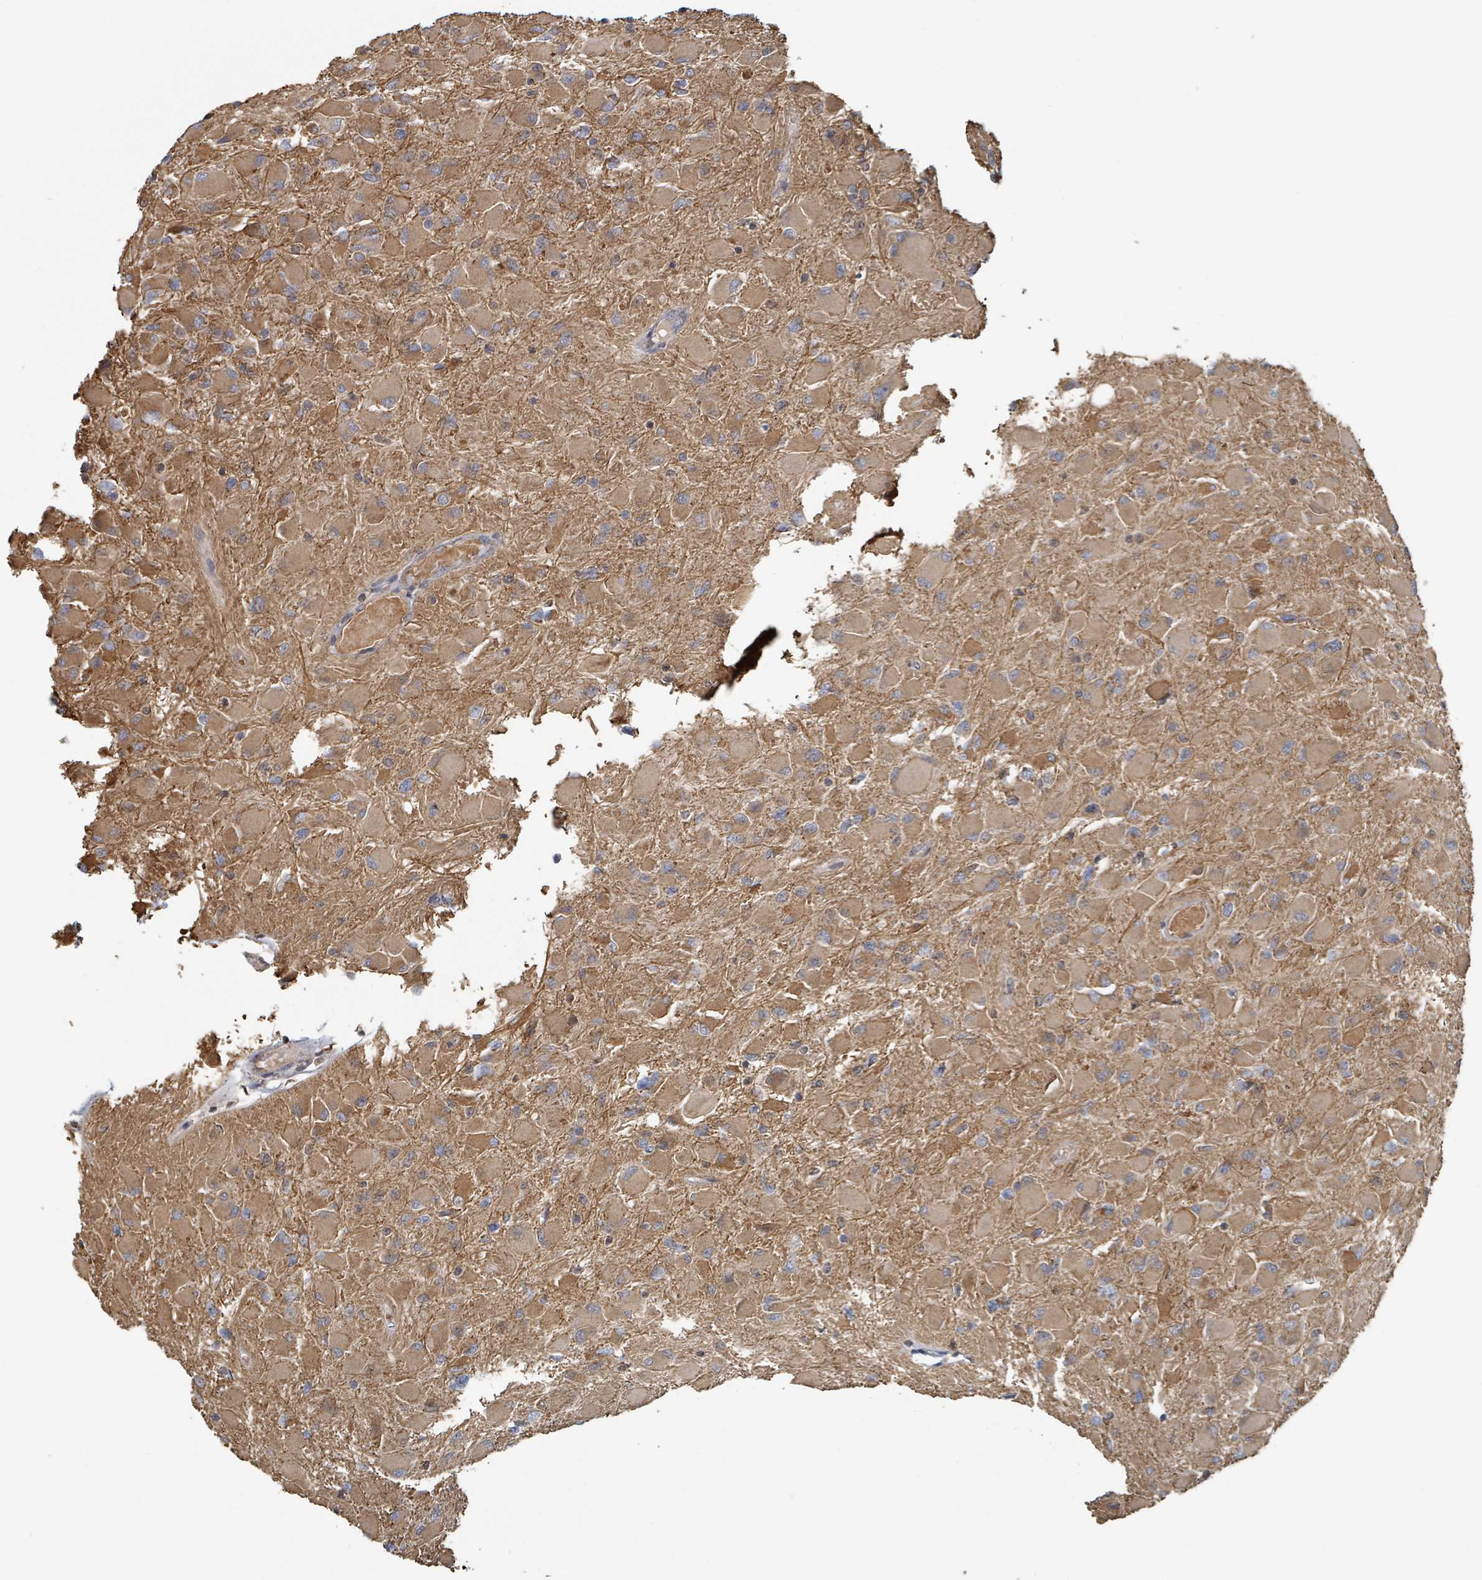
{"staining": {"intensity": "moderate", "quantity": ">75%", "location": "cytoplasmic/membranous"}, "tissue": "glioma", "cell_type": "Tumor cells", "image_type": "cancer", "snomed": [{"axis": "morphology", "description": "Glioma, malignant, High grade"}, {"axis": "topography", "description": "Cerebral cortex"}], "caption": "A photomicrograph showing moderate cytoplasmic/membranous expression in approximately >75% of tumor cells in glioma, as visualized by brown immunohistochemical staining.", "gene": "HIVEP1", "patient": {"sex": "female", "age": 36}}